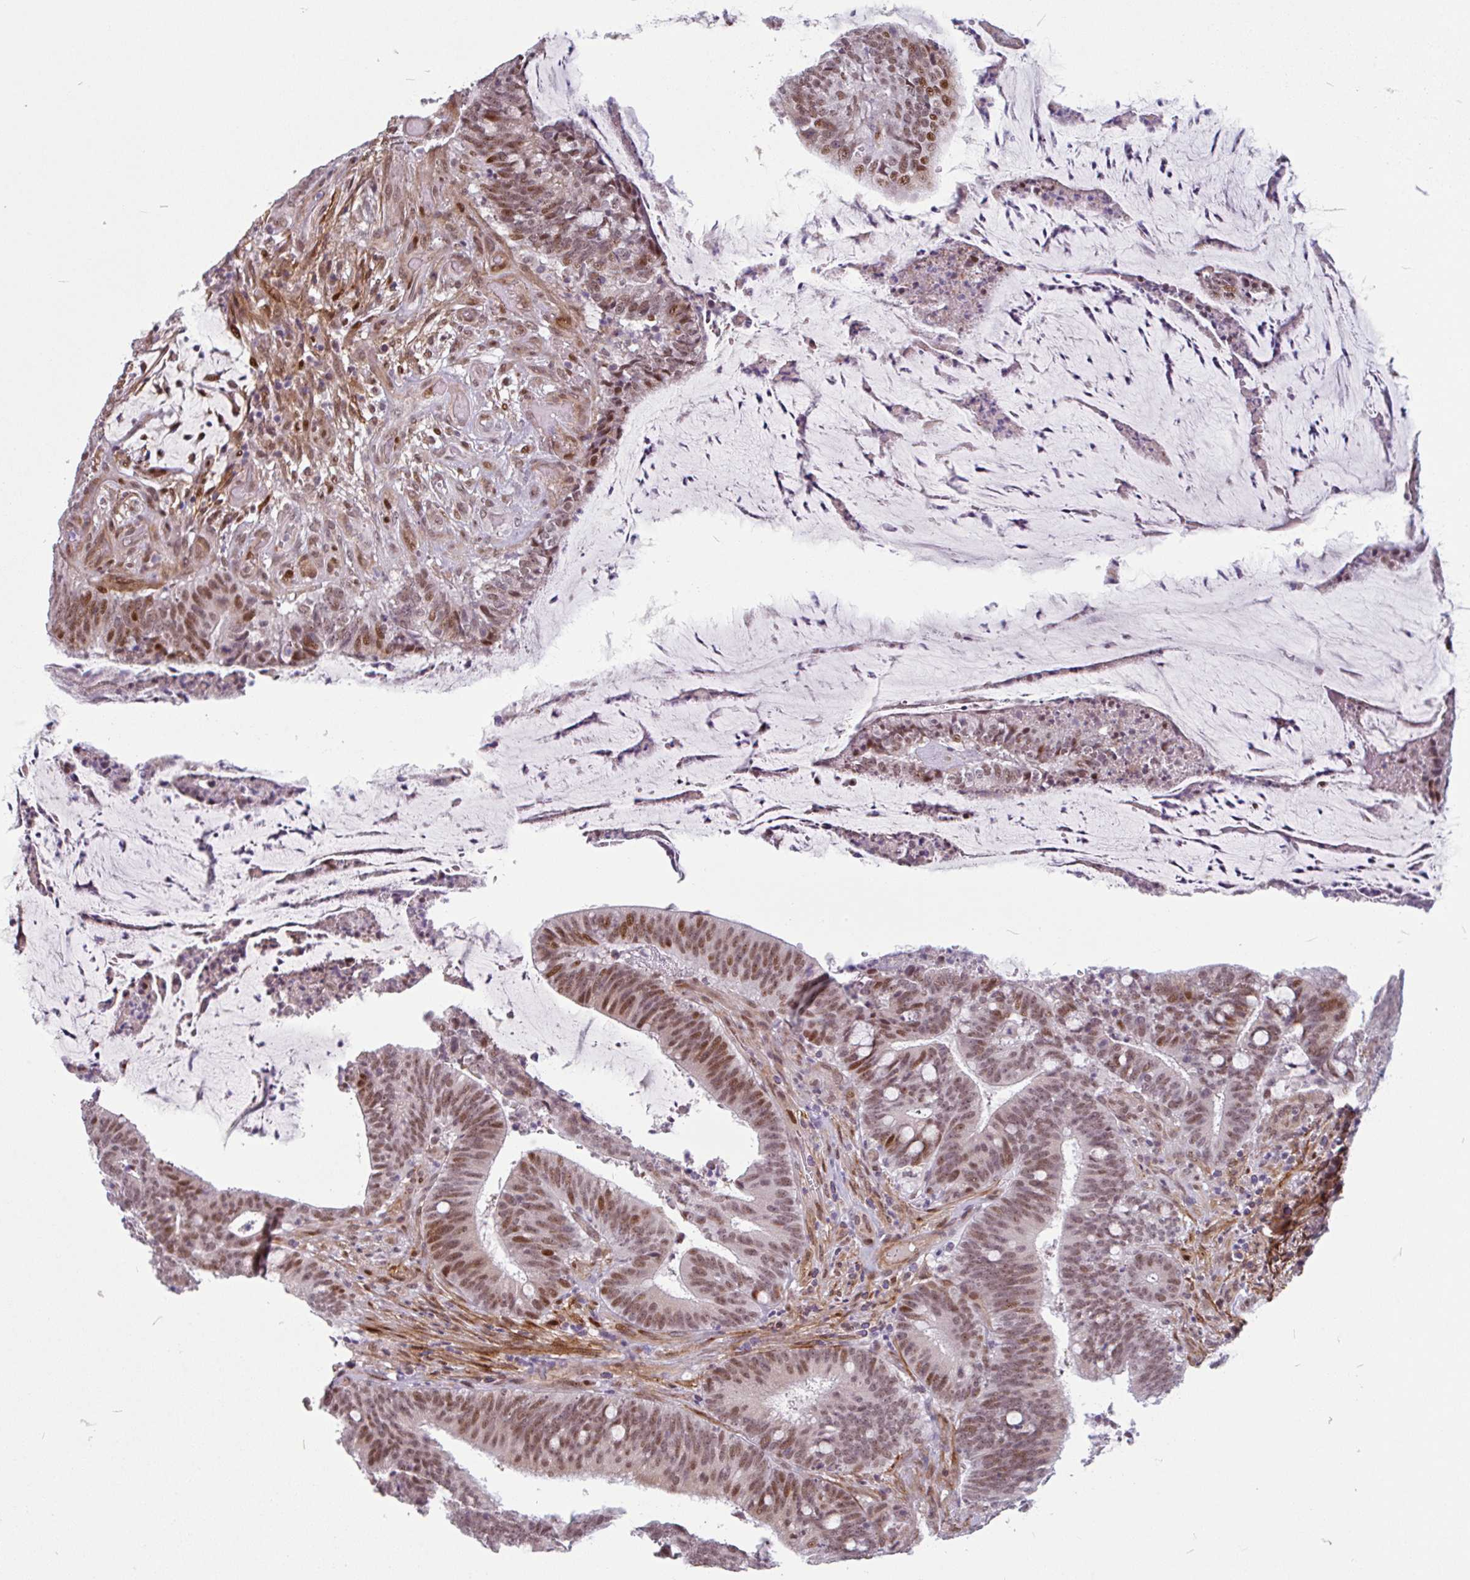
{"staining": {"intensity": "moderate", "quantity": ">75%", "location": "nuclear"}, "tissue": "colorectal cancer", "cell_type": "Tumor cells", "image_type": "cancer", "snomed": [{"axis": "morphology", "description": "Adenocarcinoma, NOS"}, {"axis": "topography", "description": "Colon"}], "caption": "Colorectal adenocarcinoma tissue shows moderate nuclear expression in about >75% of tumor cells", "gene": "TMEM119", "patient": {"sex": "female", "age": 43}}